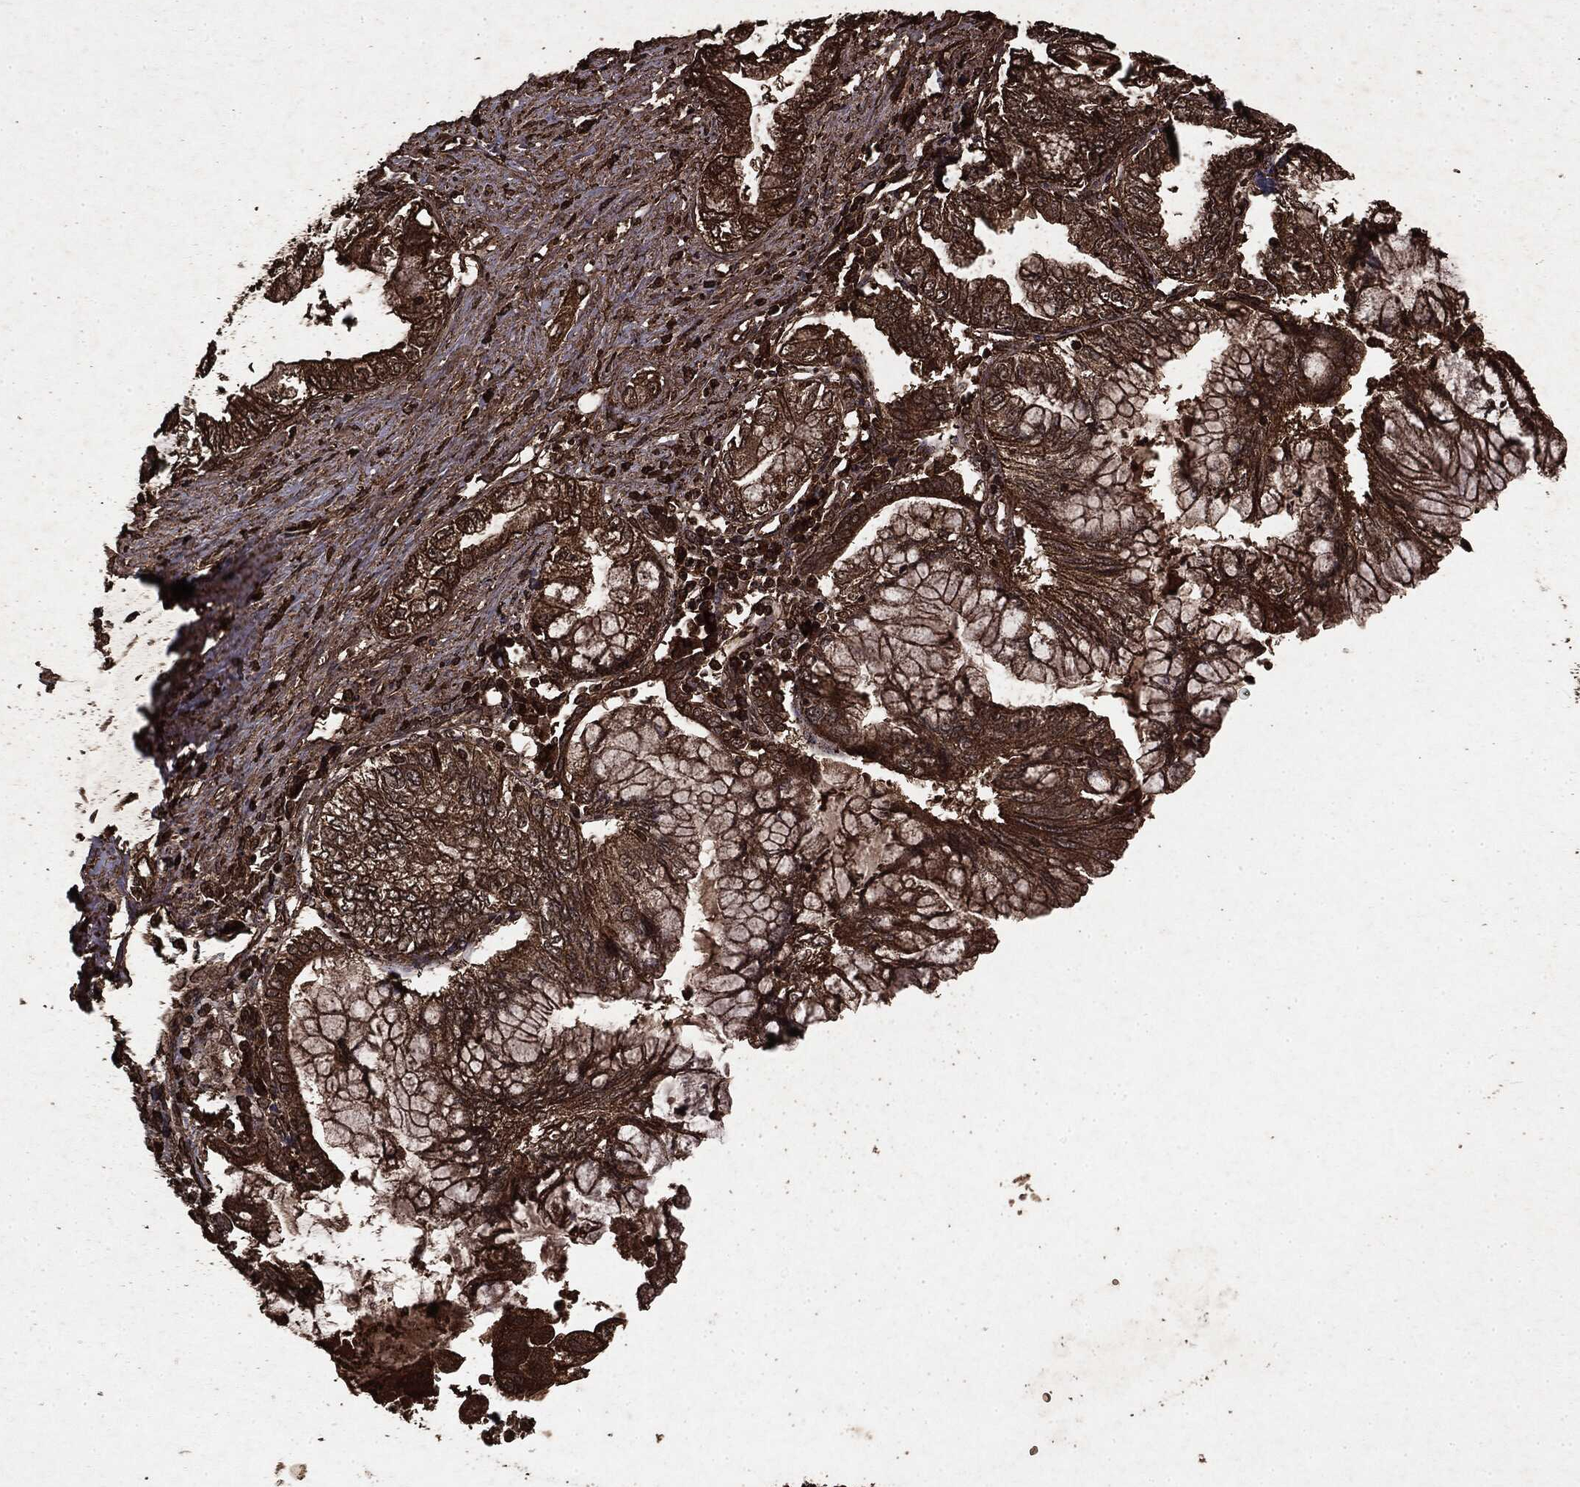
{"staining": {"intensity": "strong", "quantity": ">75%", "location": "cytoplasmic/membranous"}, "tissue": "pancreatic cancer", "cell_type": "Tumor cells", "image_type": "cancer", "snomed": [{"axis": "morphology", "description": "Adenocarcinoma, NOS"}, {"axis": "topography", "description": "Pancreas"}], "caption": "Pancreatic cancer stained with a protein marker displays strong staining in tumor cells.", "gene": "ARAF", "patient": {"sex": "female", "age": 73}}